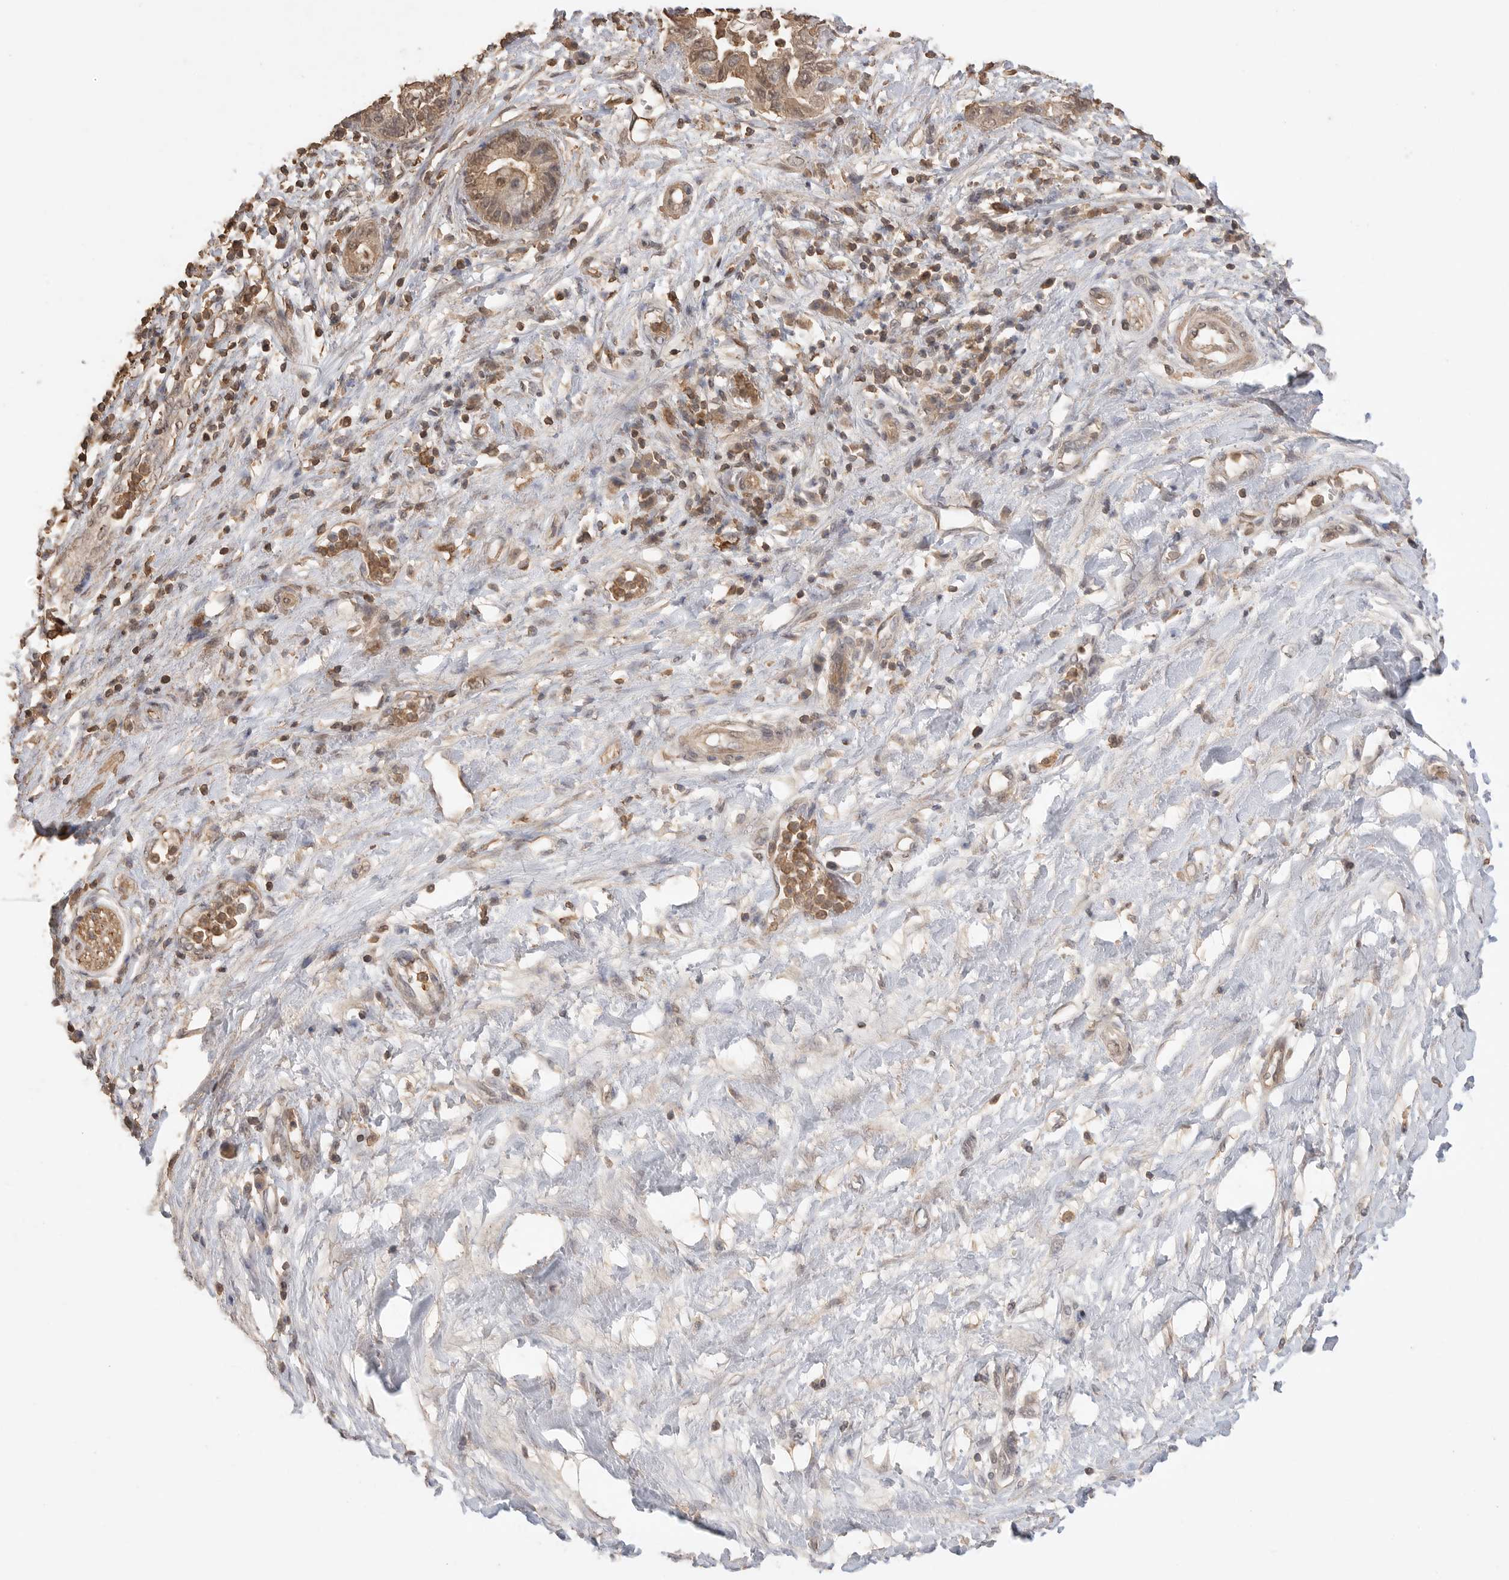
{"staining": {"intensity": "weak", "quantity": ">75%", "location": "cytoplasmic/membranous"}, "tissue": "pancreatic cancer", "cell_type": "Tumor cells", "image_type": "cancer", "snomed": [{"axis": "morphology", "description": "Adenocarcinoma, NOS"}, {"axis": "topography", "description": "Pancreas"}], "caption": "Protein staining of adenocarcinoma (pancreatic) tissue demonstrates weak cytoplasmic/membranous staining in about >75% of tumor cells.", "gene": "MAP2K1", "patient": {"sex": "female", "age": 73}}